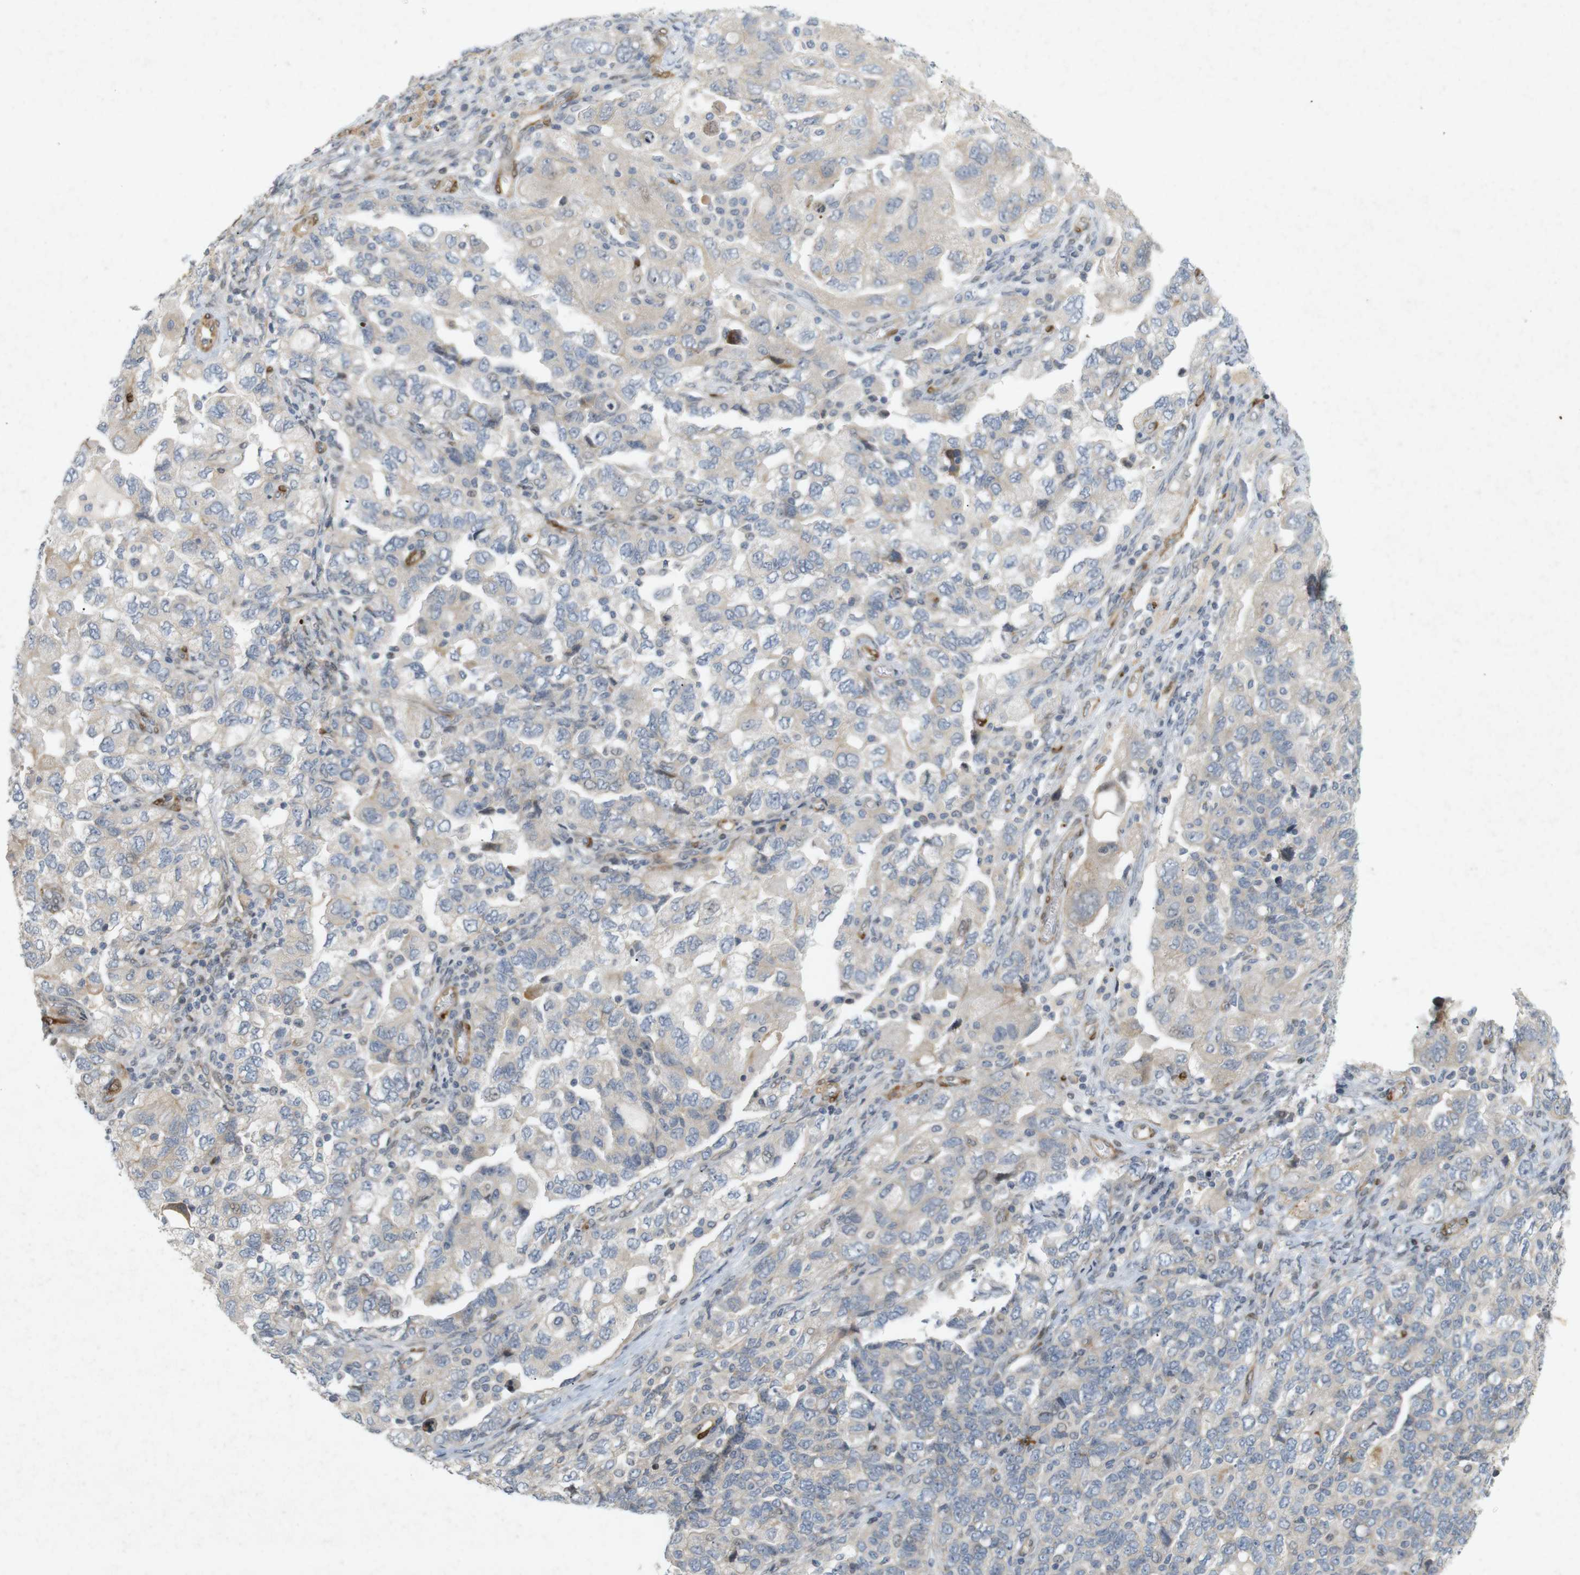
{"staining": {"intensity": "weak", "quantity": "25%-75%", "location": "cytoplasmic/membranous"}, "tissue": "ovarian cancer", "cell_type": "Tumor cells", "image_type": "cancer", "snomed": [{"axis": "morphology", "description": "Carcinoma, NOS"}, {"axis": "morphology", "description": "Cystadenocarcinoma, serous, NOS"}, {"axis": "topography", "description": "Ovary"}], "caption": "This is a micrograph of IHC staining of ovarian cancer (serous cystadenocarcinoma), which shows weak positivity in the cytoplasmic/membranous of tumor cells.", "gene": "PPP1R14A", "patient": {"sex": "female", "age": 69}}